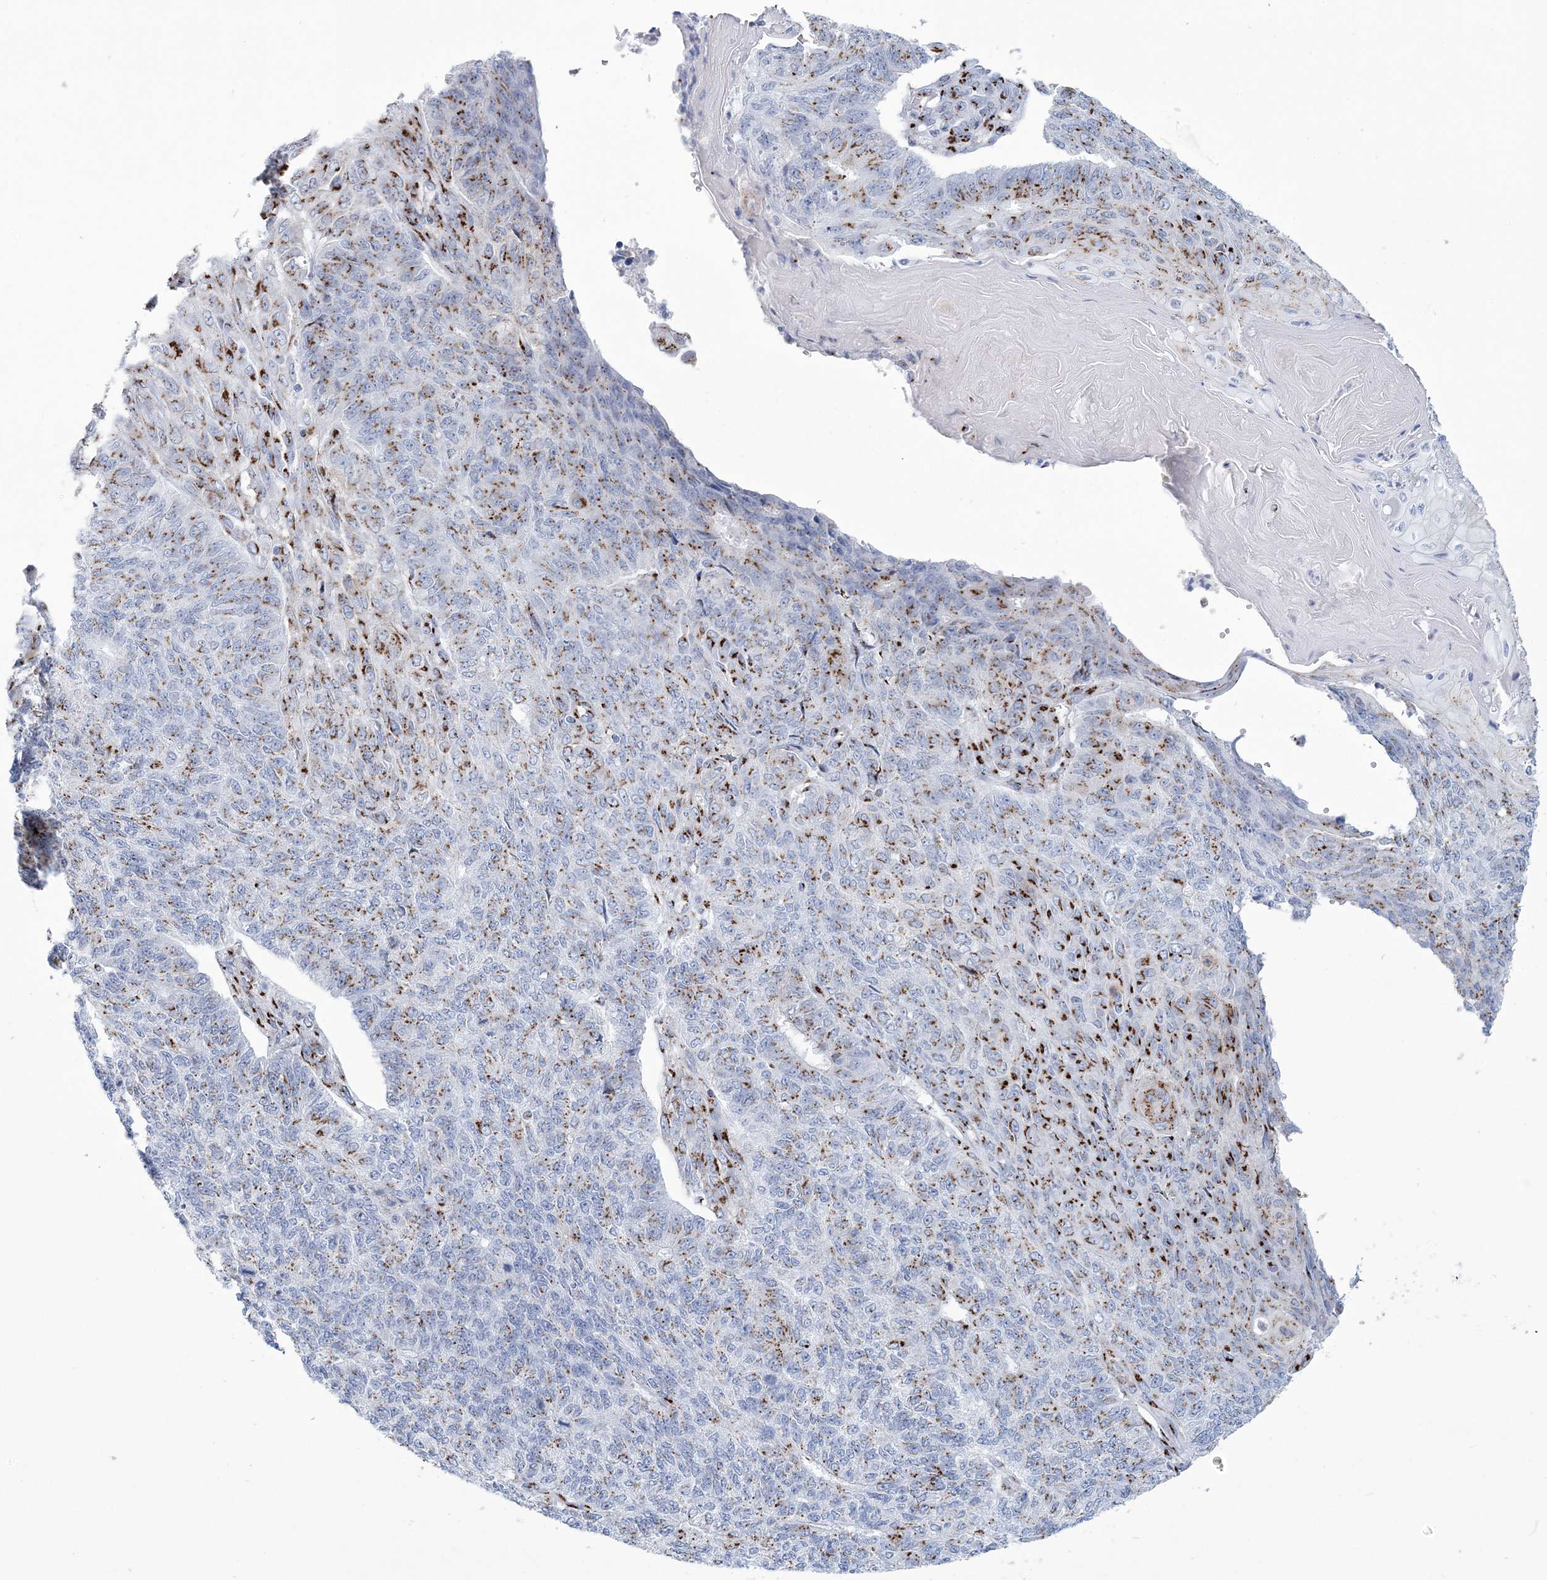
{"staining": {"intensity": "moderate", "quantity": "25%-75%", "location": "cytoplasmic/membranous"}, "tissue": "endometrial cancer", "cell_type": "Tumor cells", "image_type": "cancer", "snomed": [{"axis": "morphology", "description": "Adenocarcinoma, NOS"}, {"axis": "topography", "description": "Endometrium"}], "caption": "Immunohistochemistry (DAB) staining of endometrial adenocarcinoma reveals moderate cytoplasmic/membranous protein staining in approximately 25%-75% of tumor cells.", "gene": "SLX9", "patient": {"sex": "female", "age": 32}}